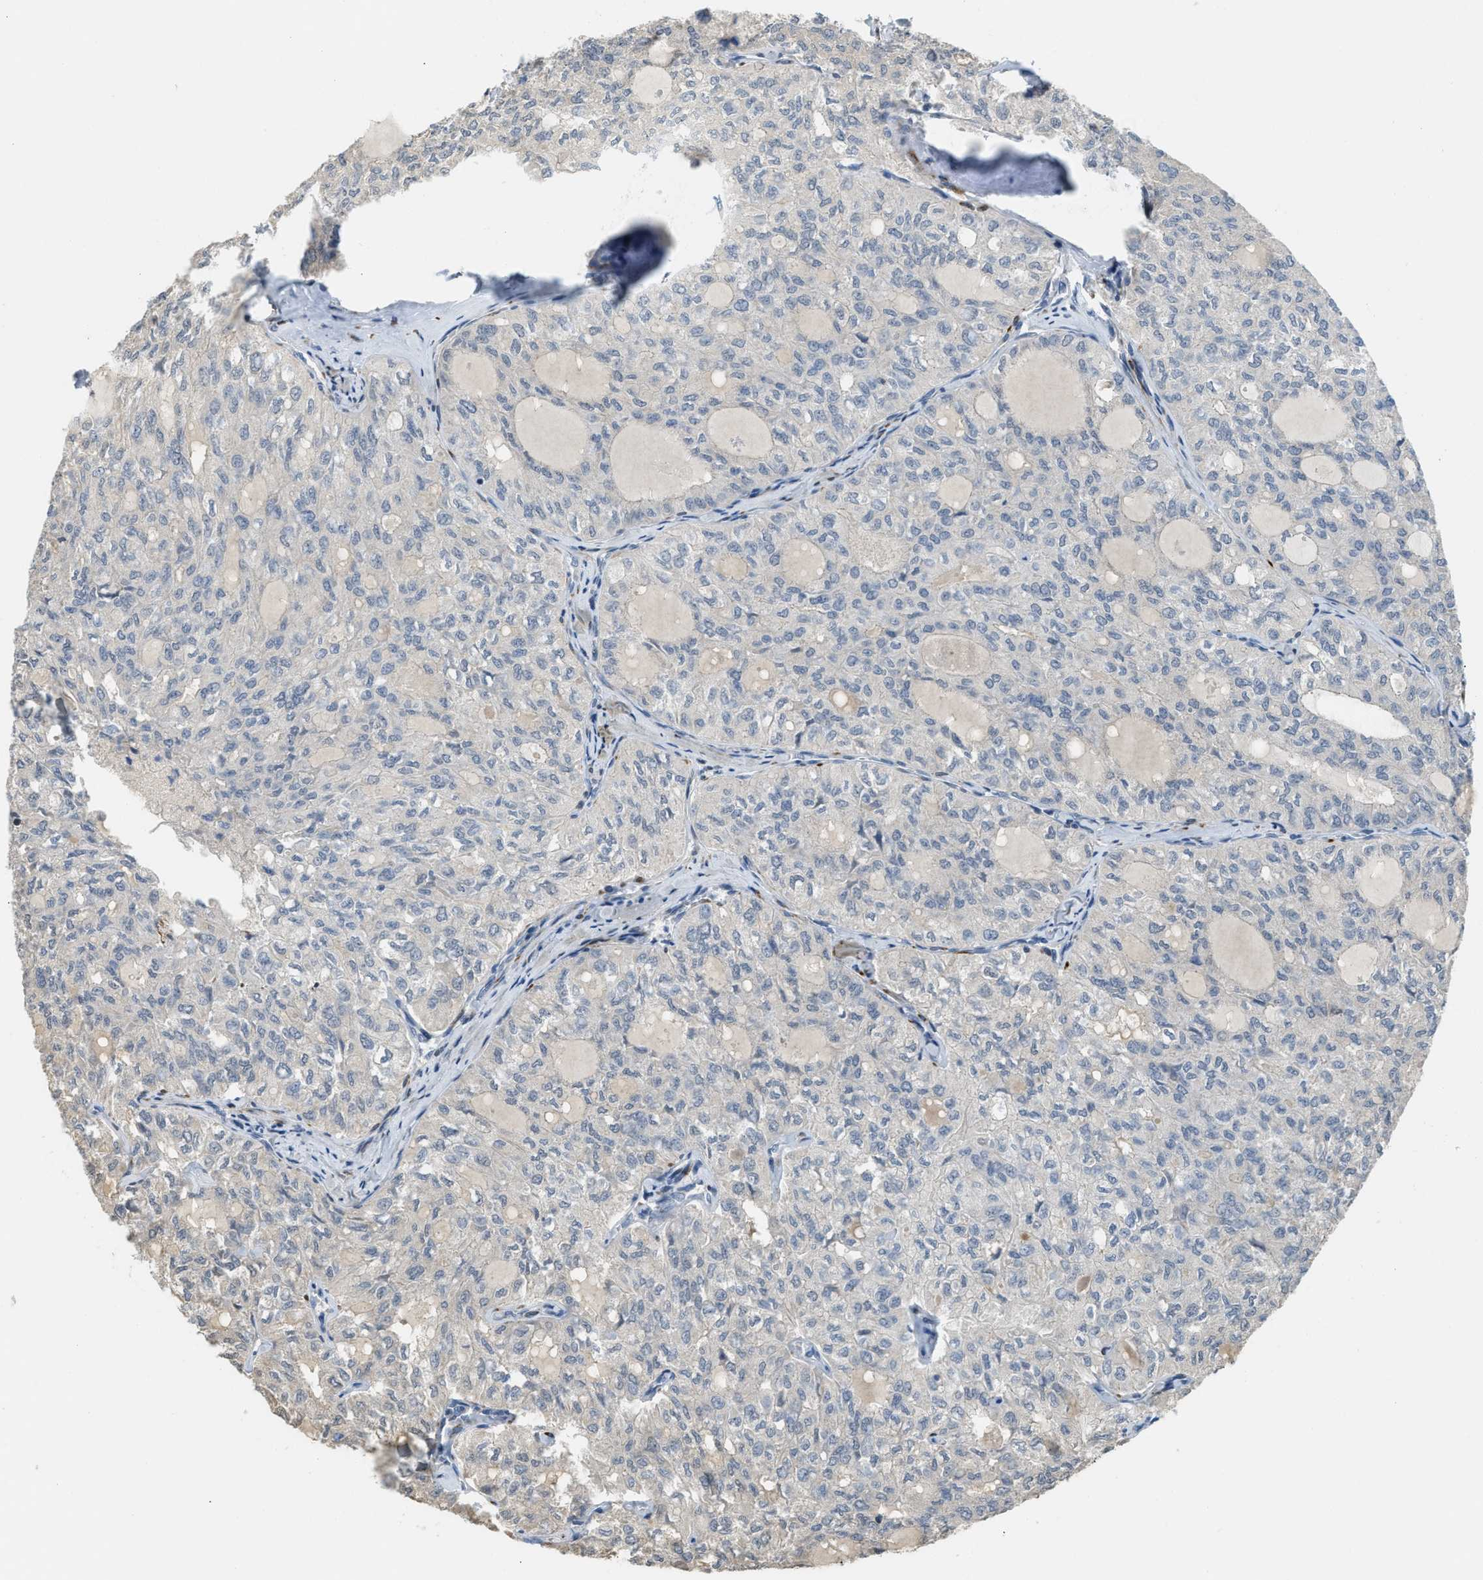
{"staining": {"intensity": "negative", "quantity": "none", "location": "none"}, "tissue": "thyroid cancer", "cell_type": "Tumor cells", "image_type": "cancer", "snomed": [{"axis": "morphology", "description": "Follicular adenoma carcinoma, NOS"}, {"axis": "topography", "description": "Thyroid gland"}], "caption": "Thyroid follicular adenoma carcinoma was stained to show a protein in brown. There is no significant positivity in tumor cells.", "gene": "TMEM154", "patient": {"sex": "female", "age": 71}}